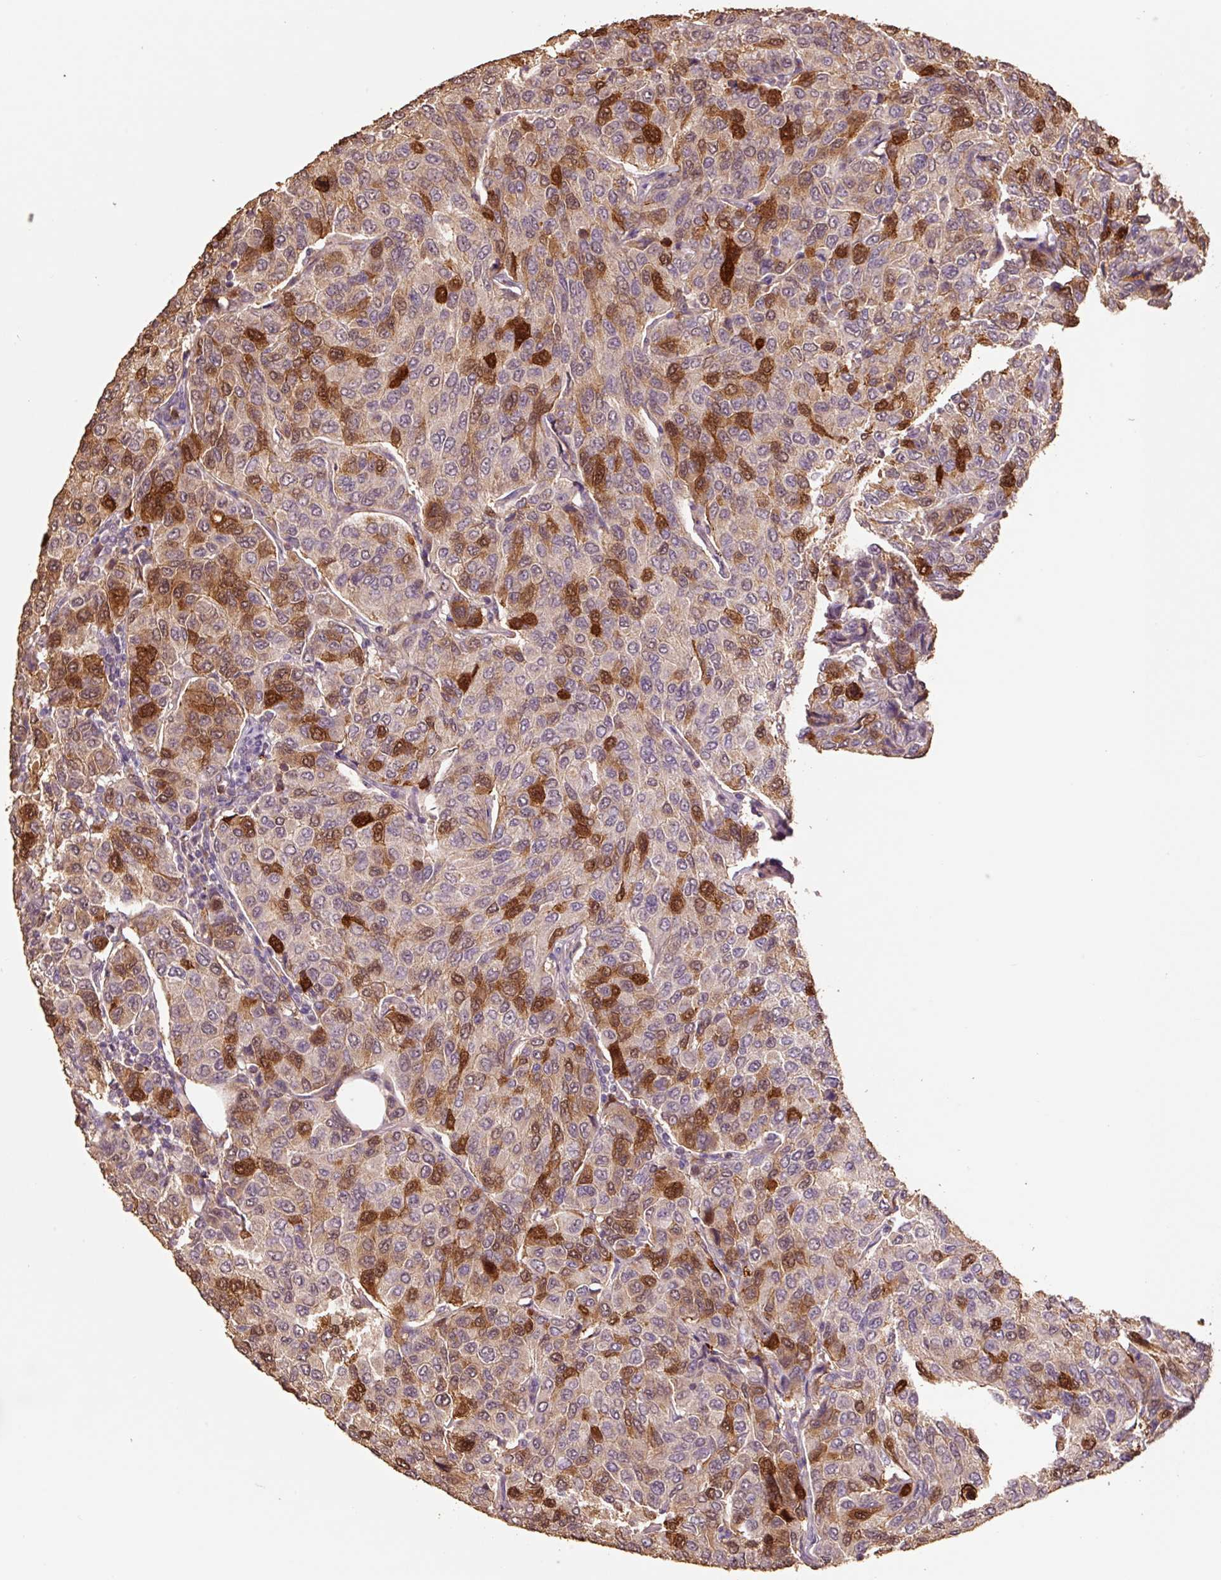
{"staining": {"intensity": "strong", "quantity": "25%-75%", "location": "cytoplasmic/membranous,nuclear"}, "tissue": "breast cancer", "cell_type": "Tumor cells", "image_type": "cancer", "snomed": [{"axis": "morphology", "description": "Duct carcinoma"}, {"axis": "topography", "description": "Breast"}], "caption": "An IHC micrograph of tumor tissue is shown. Protein staining in brown highlights strong cytoplasmic/membranous and nuclear positivity in infiltrating ductal carcinoma (breast) within tumor cells.", "gene": "HERC2", "patient": {"sex": "female", "age": 55}}